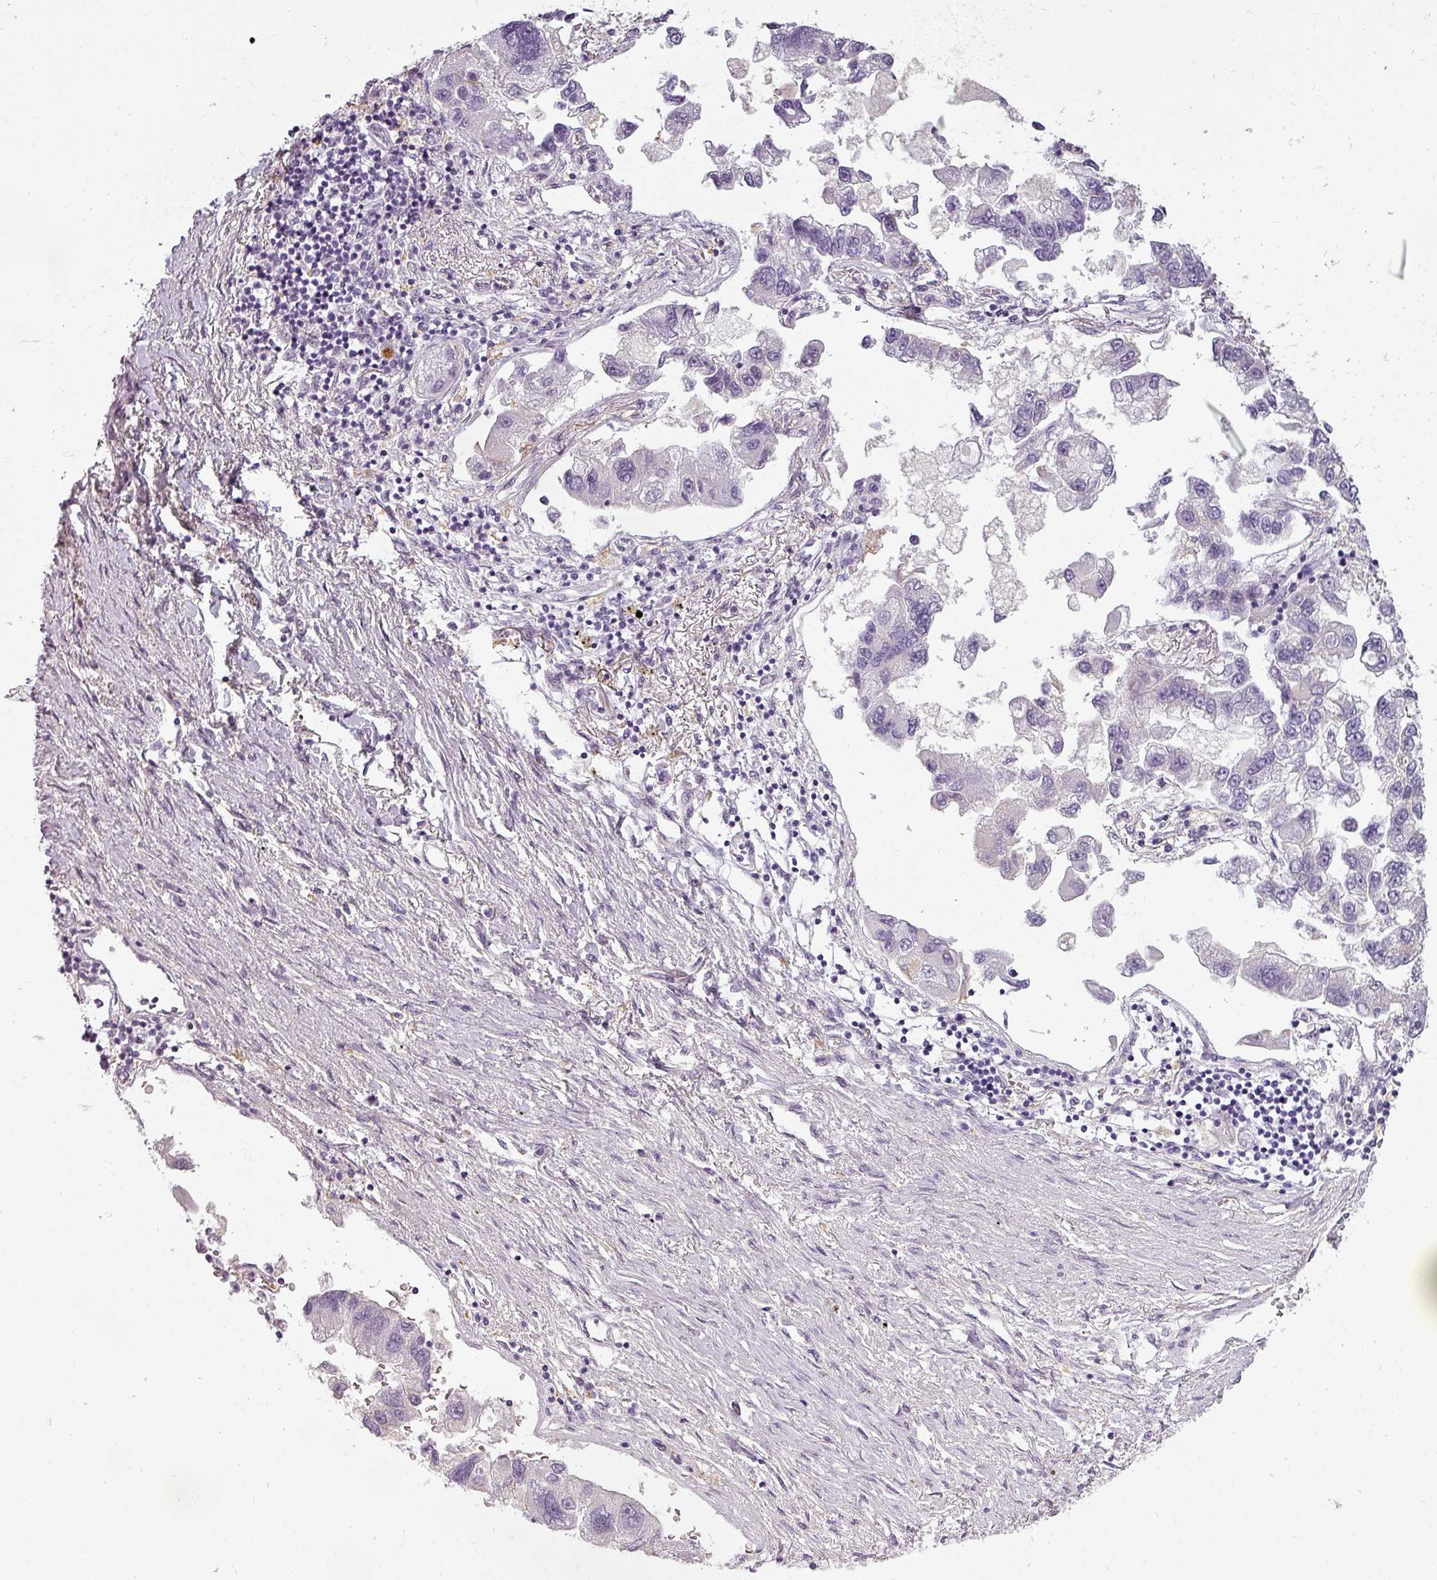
{"staining": {"intensity": "negative", "quantity": "none", "location": "none"}, "tissue": "lung cancer", "cell_type": "Tumor cells", "image_type": "cancer", "snomed": [{"axis": "morphology", "description": "Adenocarcinoma, NOS"}, {"axis": "topography", "description": "Lung"}], "caption": "DAB immunohistochemical staining of lung adenocarcinoma shows no significant staining in tumor cells.", "gene": "ASB1", "patient": {"sex": "female", "age": 54}}